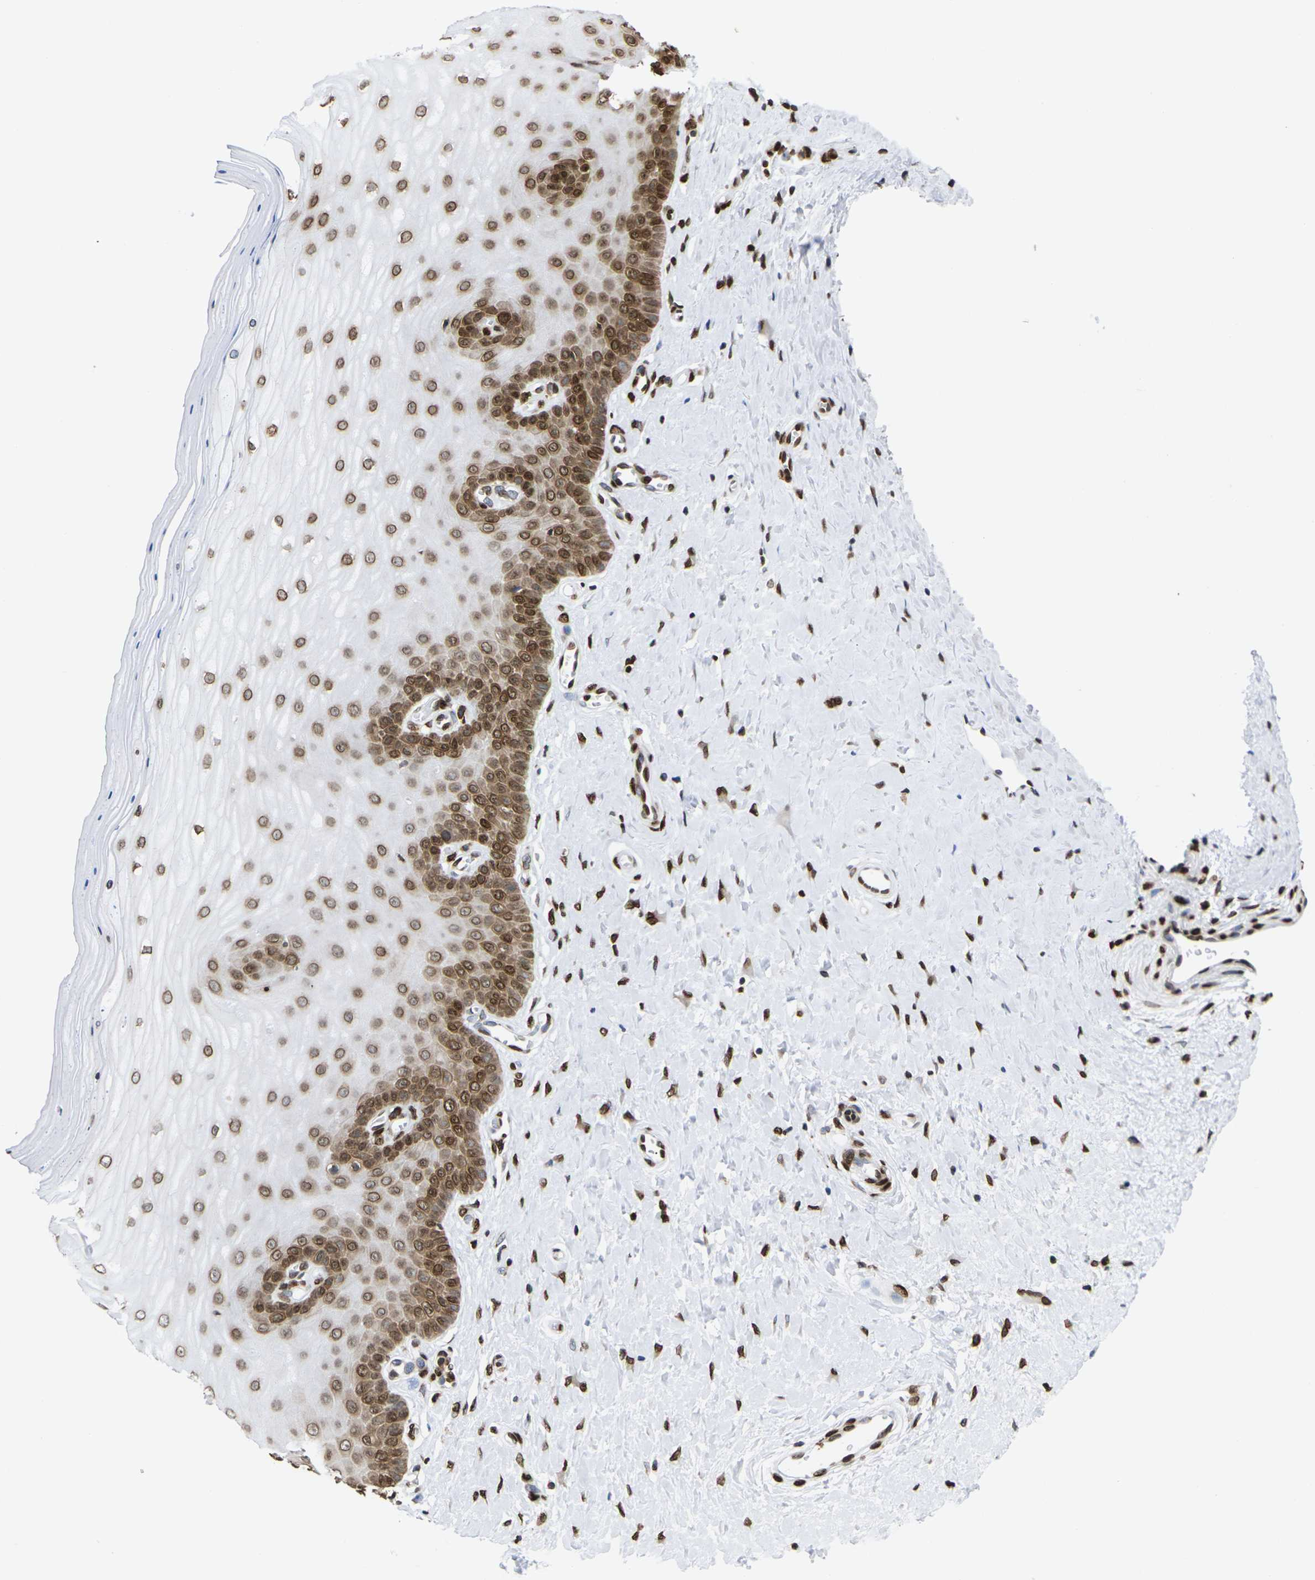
{"staining": {"intensity": "moderate", "quantity": ">75%", "location": "nuclear"}, "tissue": "cervix", "cell_type": "Glandular cells", "image_type": "normal", "snomed": [{"axis": "morphology", "description": "Normal tissue, NOS"}, {"axis": "topography", "description": "Cervix"}], "caption": "IHC histopathology image of unremarkable cervix: human cervix stained using immunohistochemistry reveals medium levels of moderate protein expression localized specifically in the nuclear of glandular cells, appearing as a nuclear brown color.", "gene": "H2AC21", "patient": {"sex": "female", "age": 55}}